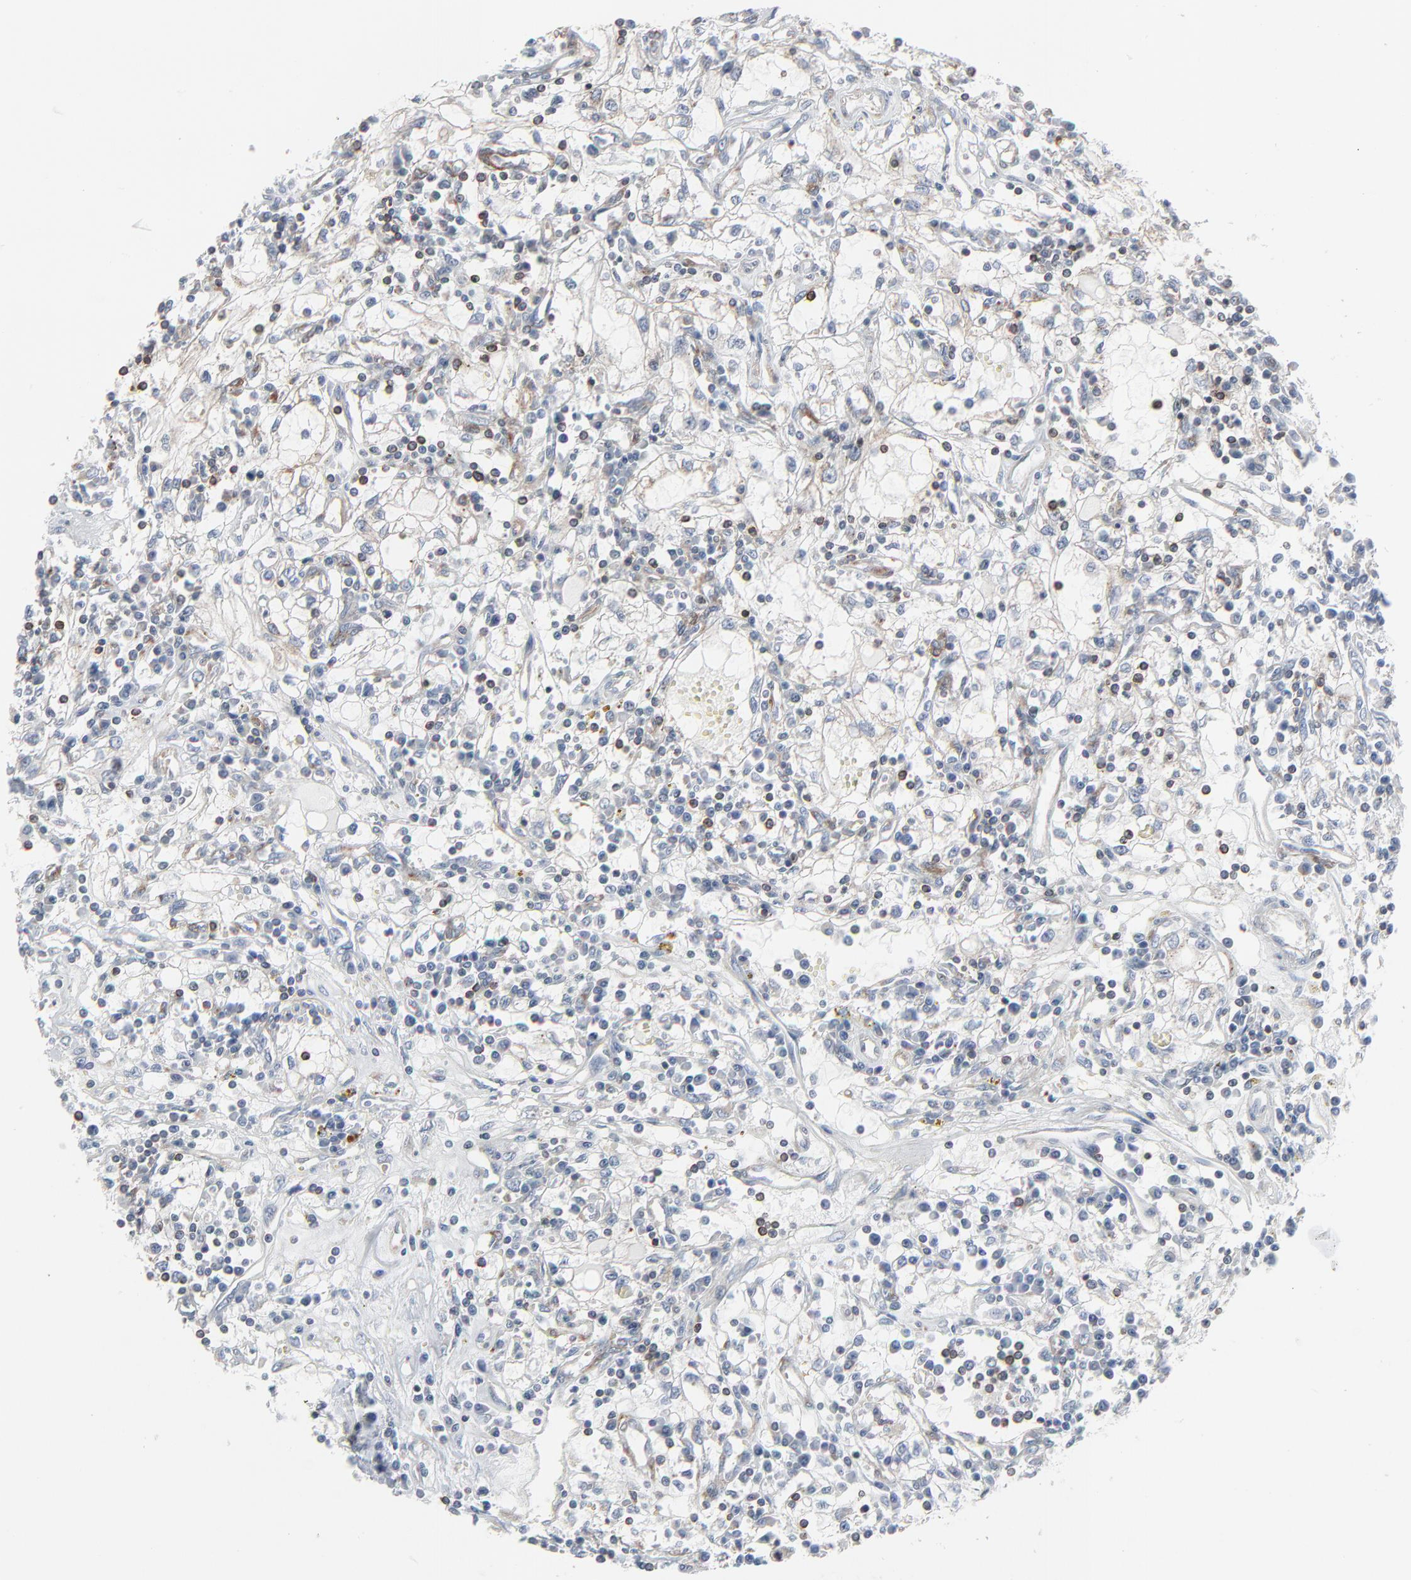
{"staining": {"intensity": "weak", "quantity": "<25%", "location": "cytoplasmic/membranous"}, "tissue": "renal cancer", "cell_type": "Tumor cells", "image_type": "cancer", "snomed": [{"axis": "morphology", "description": "Adenocarcinoma, NOS"}, {"axis": "topography", "description": "Kidney"}], "caption": "Tumor cells show no significant expression in renal cancer (adenocarcinoma). The staining was performed using DAB (3,3'-diaminobenzidine) to visualize the protein expression in brown, while the nuclei were stained in blue with hematoxylin (Magnification: 20x).", "gene": "OPTN", "patient": {"sex": "male", "age": 82}}